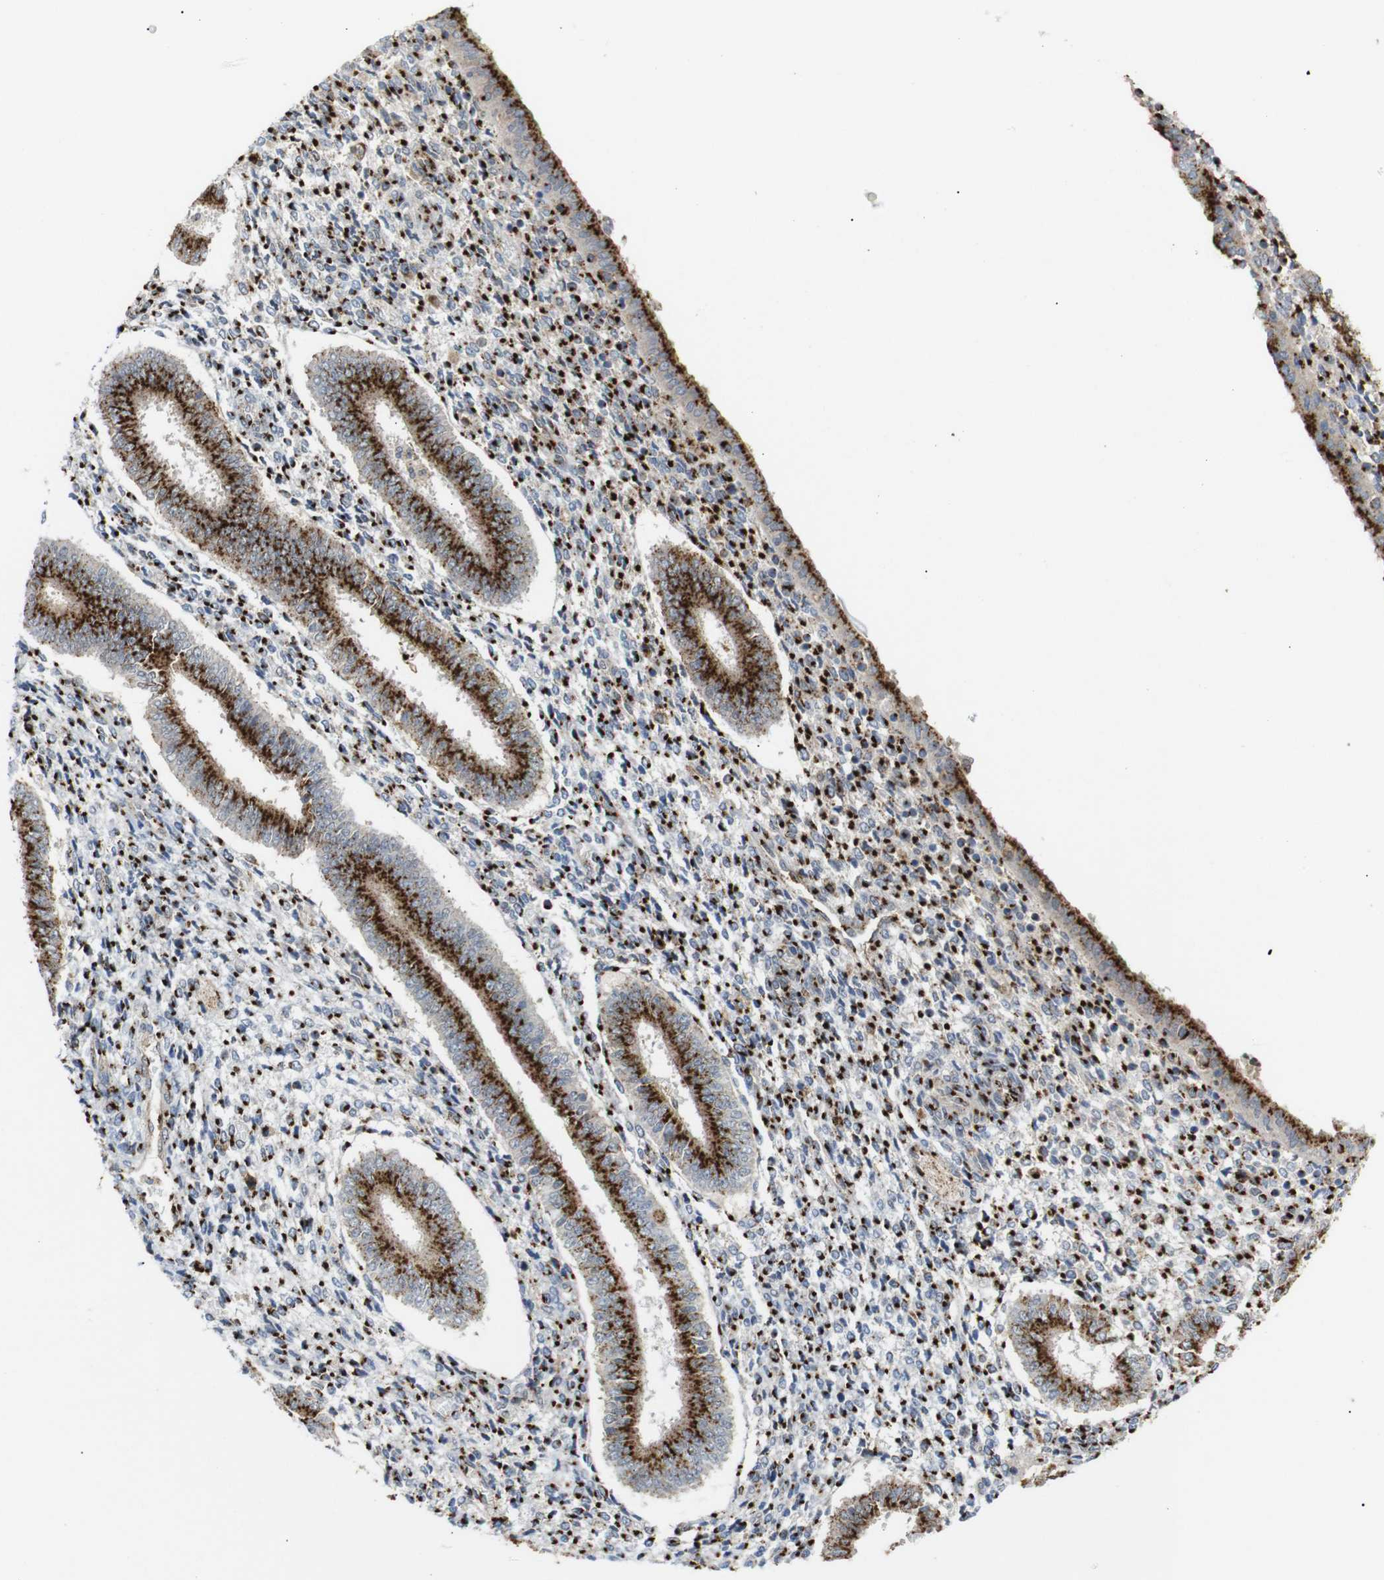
{"staining": {"intensity": "strong", "quantity": ">75%", "location": "cytoplasmic/membranous"}, "tissue": "endometrium", "cell_type": "Cells in endometrial stroma", "image_type": "normal", "snomed": [{"axis": "morphology", "description": "Normal tissue, NOS"}, {"axis": "topography", "description": "Endometrium"}], "caption": "Immunohistochemical staining of benign human endometrium demonstrates high levels of strong cytoplasmic/membranous positivity in about >75% of cells in endometrial stroma.", "gene": "TGOLN2", "patient": {"sex": "female", "age": 35}}